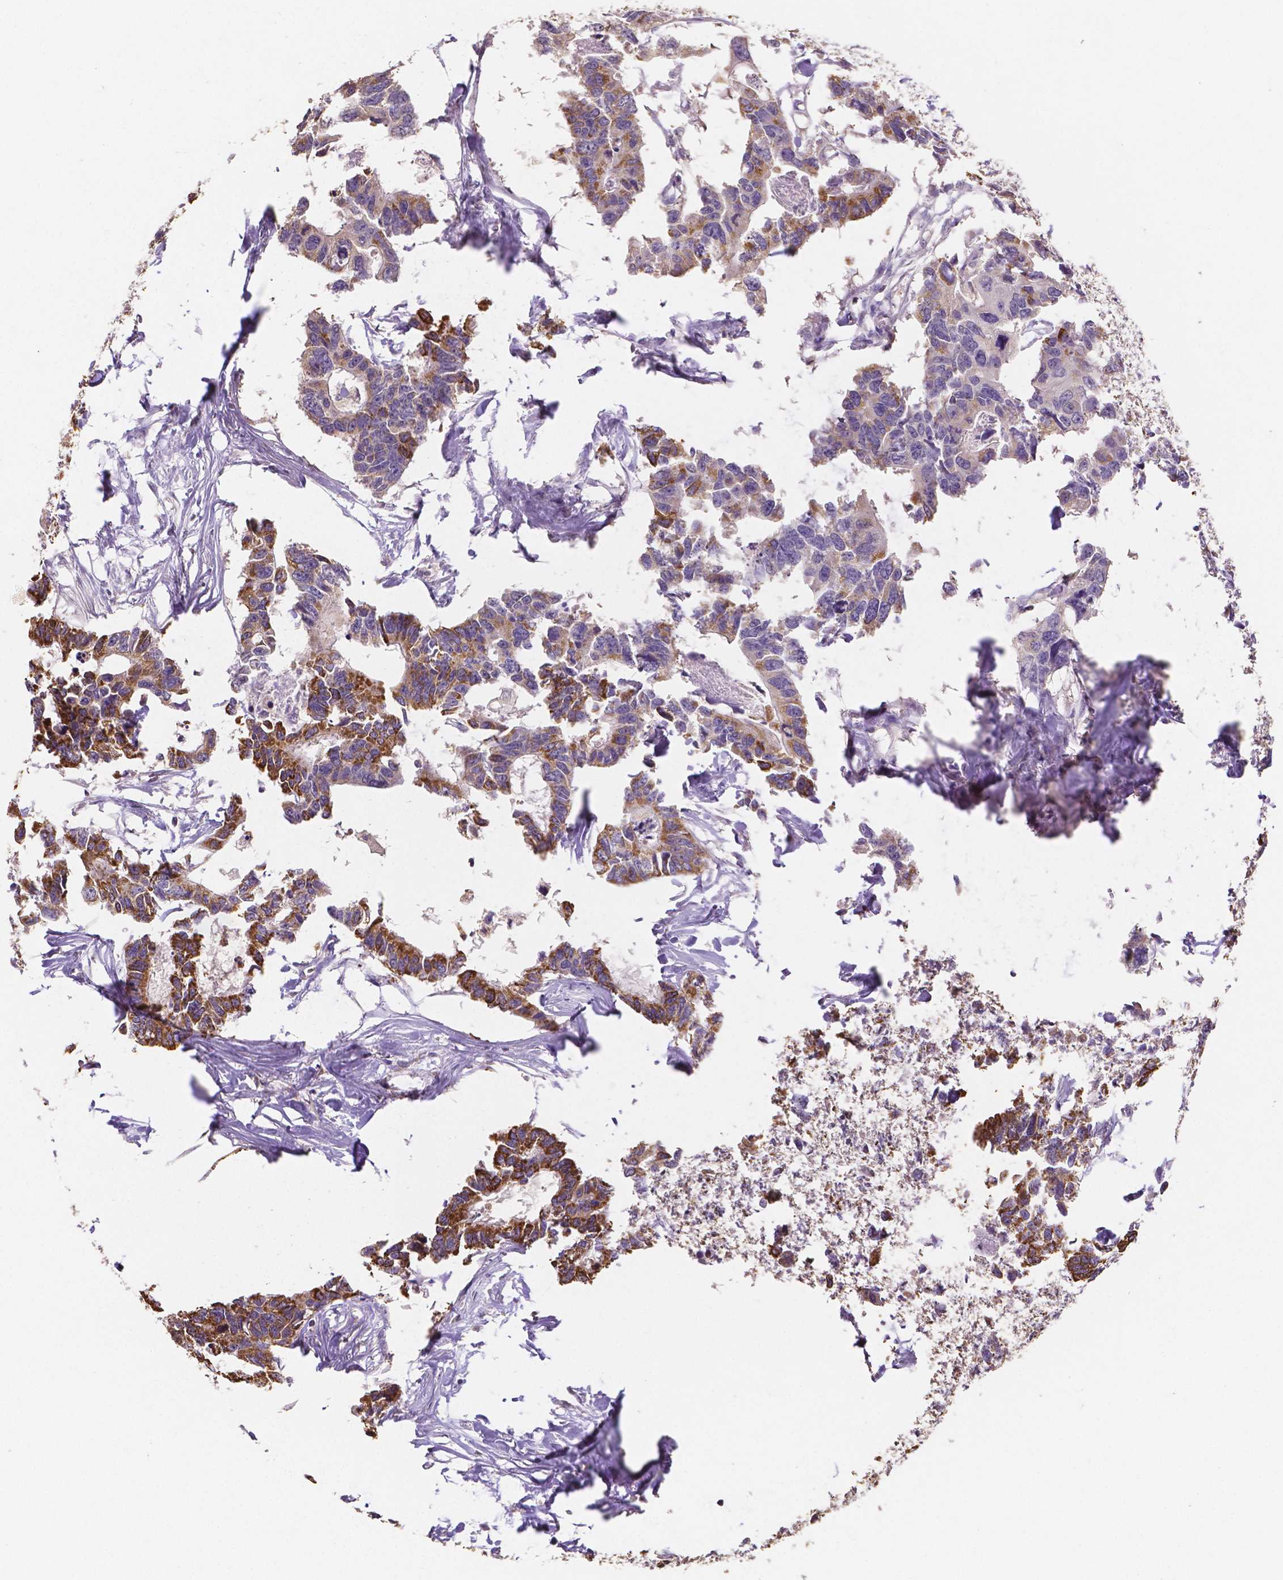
{"staining": {"intensity": "moderate", "quantity": "25%-75%", "location": "cytoplasmic/membranous"}, "tissue": "colorectal cancer", "cell_type": "Tumor cells", "image_type": "cancer", "snomed": [{"axis": "morphology", "description": "Adenocarcinoma, NOS"}, {"axis": "topography", "description": "Rectum"}], "caption": "Brown immunohistochemical staining in human colorectal adenocarcinoma exhibits moderate cytoplasmic/membranous staining in approximately 25%-75% of tumor cells.", "gene": "ELAVL2", "patient": {"sex": "male", "age": 57}}